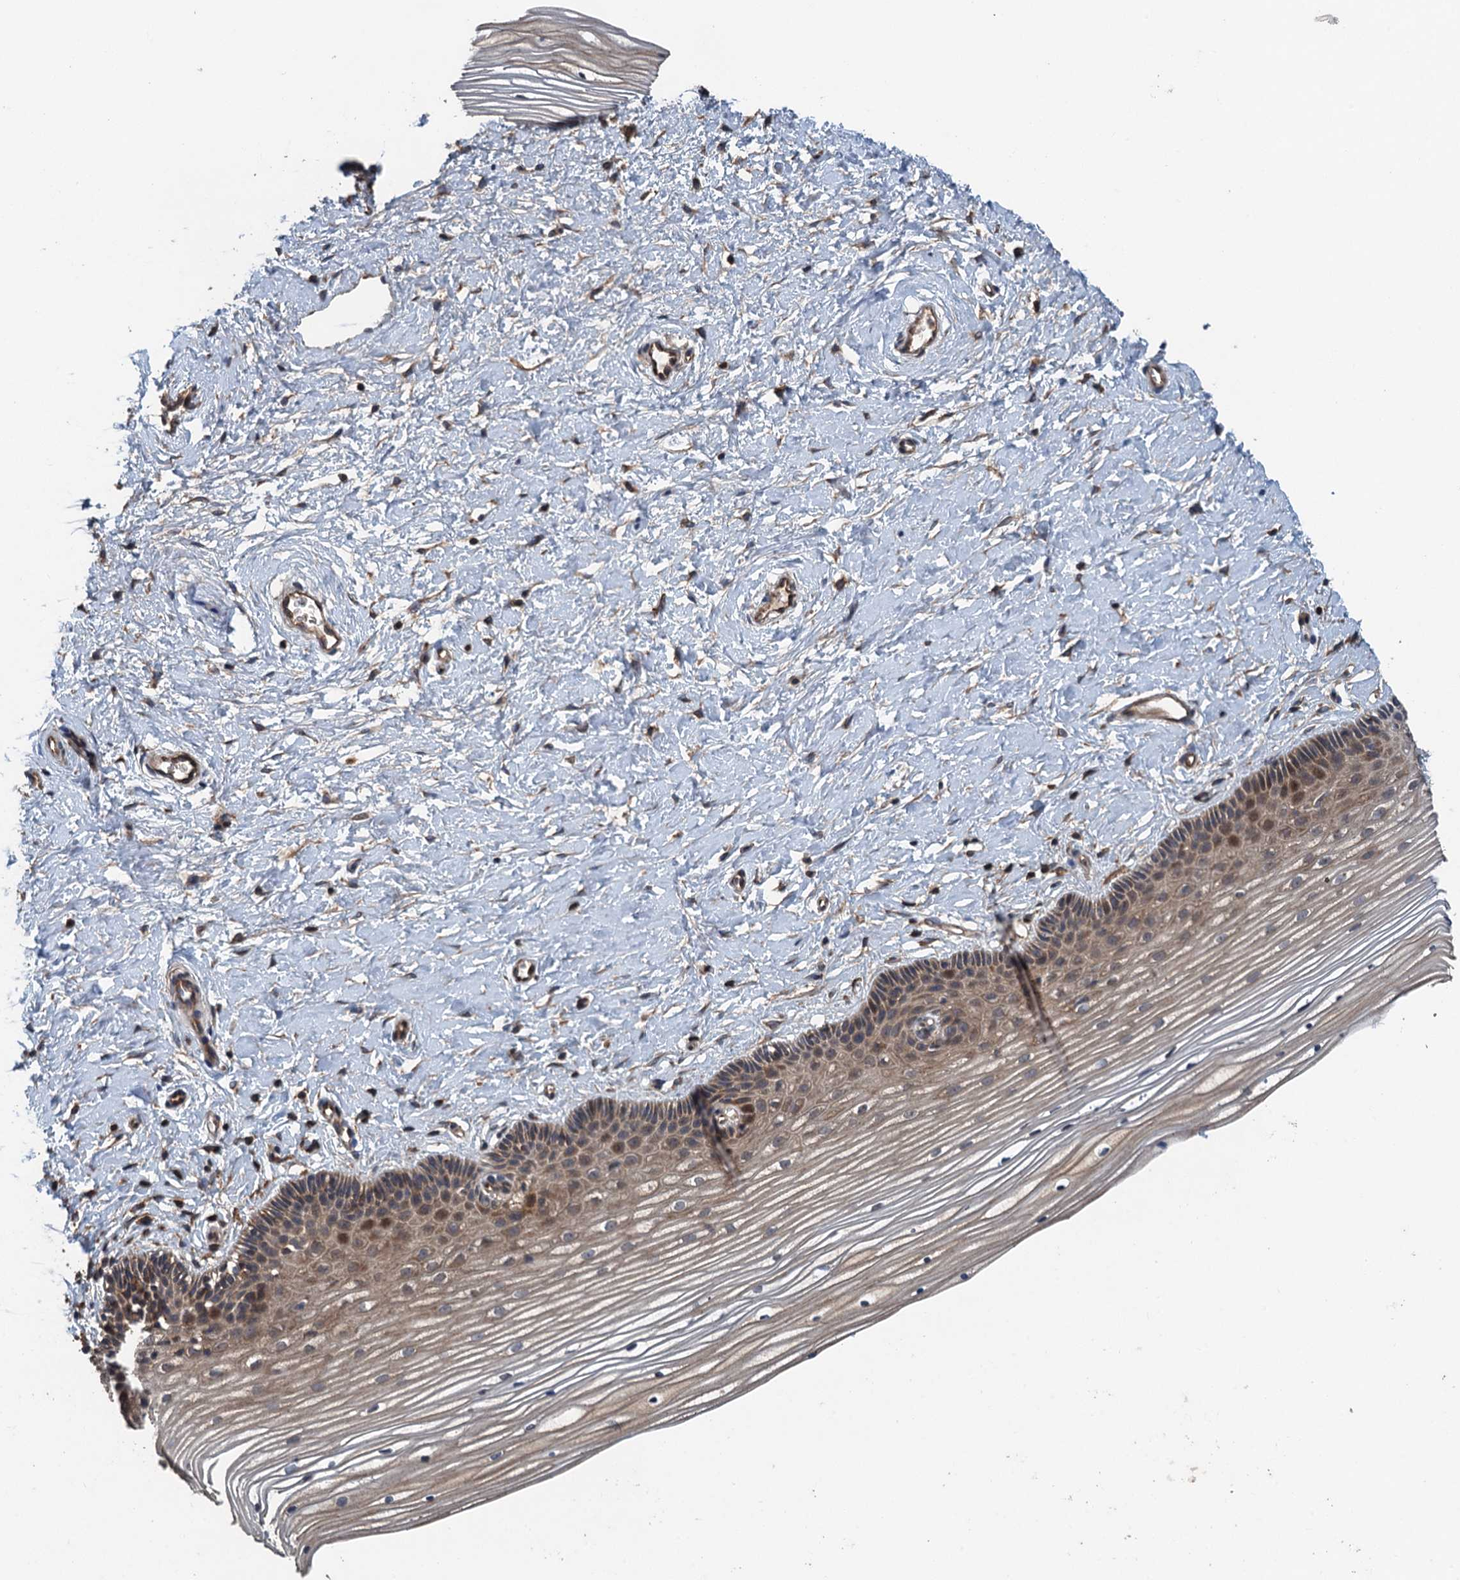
{"staining": {"intensity": "moderate", "quantity": "25%-75%", "location": "cytoplasmic/membranous,nuclear"}, "tissue": "vagina", "cell_type": "Squamous epithelial cells", "image_type": "normal", "snomed": [{"axis": "morphology", "description": "Normal tissue, NOS"}, {"axis": "topography", "description": "Vagina"}, {"axis": "topography", "description": "Cervix"}], "caption": "A photomicrograph showing moderate cytoplasmic/membranous,nuclear expression in approximately 25%-75% of squamous epithelial cells in normal vagina, as visualized by brown immunohistochemical staining.", "gene": "BORCS5", "patient": {"sex": "female", "age": 40}}